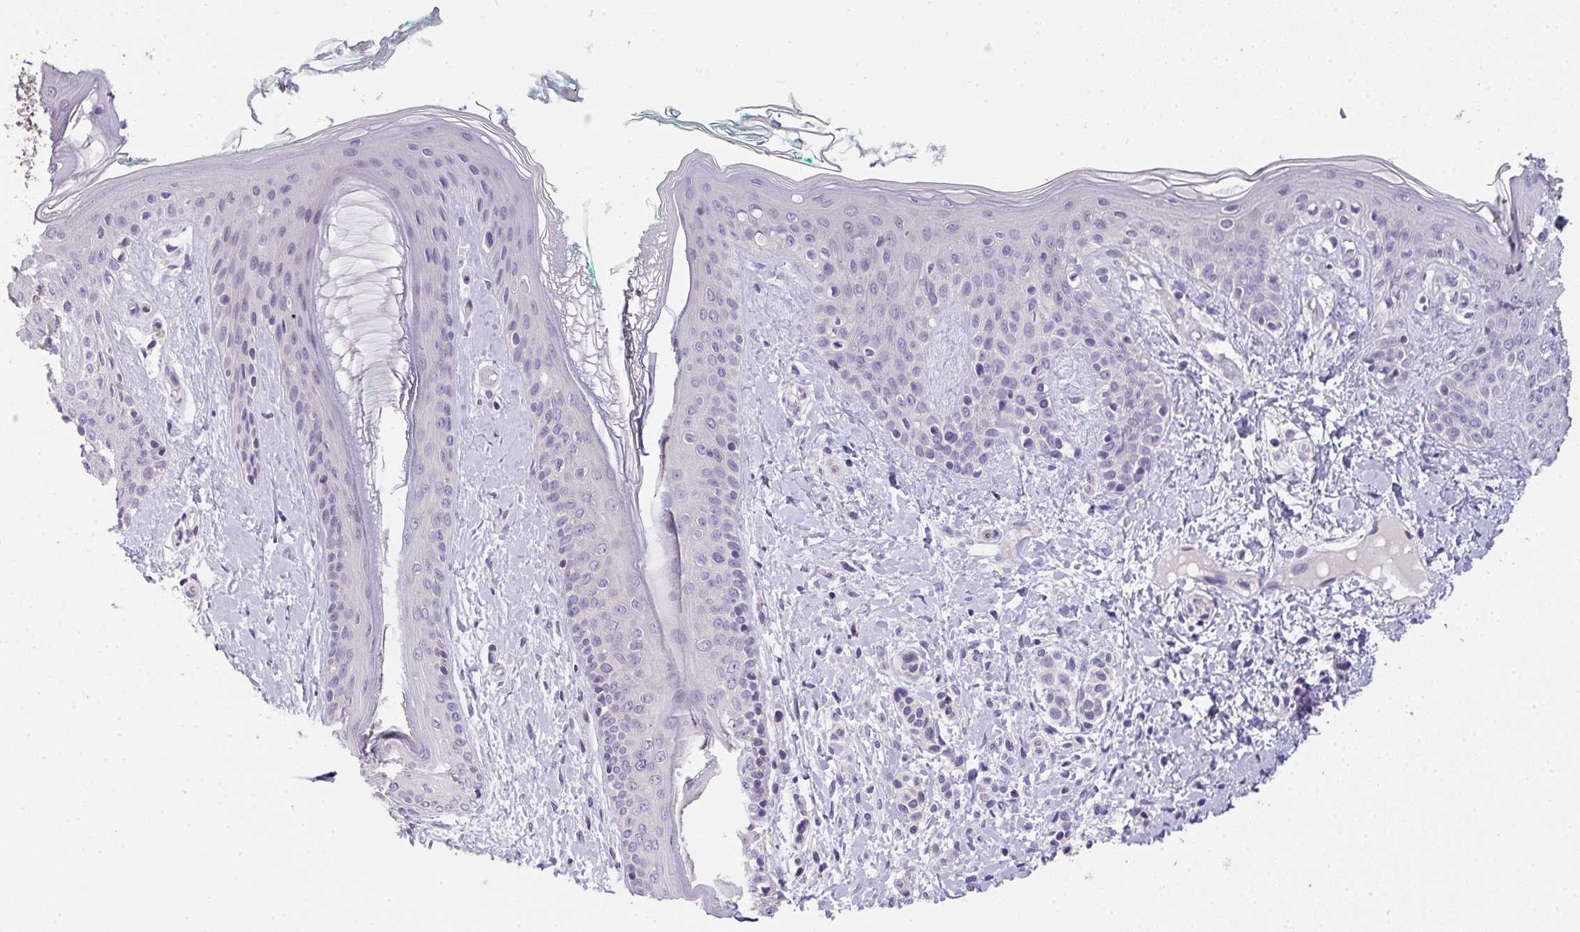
{"staining": {"intensity": "negative", "quantity": "none", "location": "none"}, "tissue": "skin", "cell_type": "Fibroblasts", "image_type": "normal", "snomed": [{"axis": "morphology", "description": "Normal tissue, NOS"}, {"axis": "topography", "description": "Skin"}], "caption": "Micrograph shows no significant protein expression in fibroblasts of benign skin.", "gene": "FILIP1", "patient": {"sex": "male", "age": 16}}